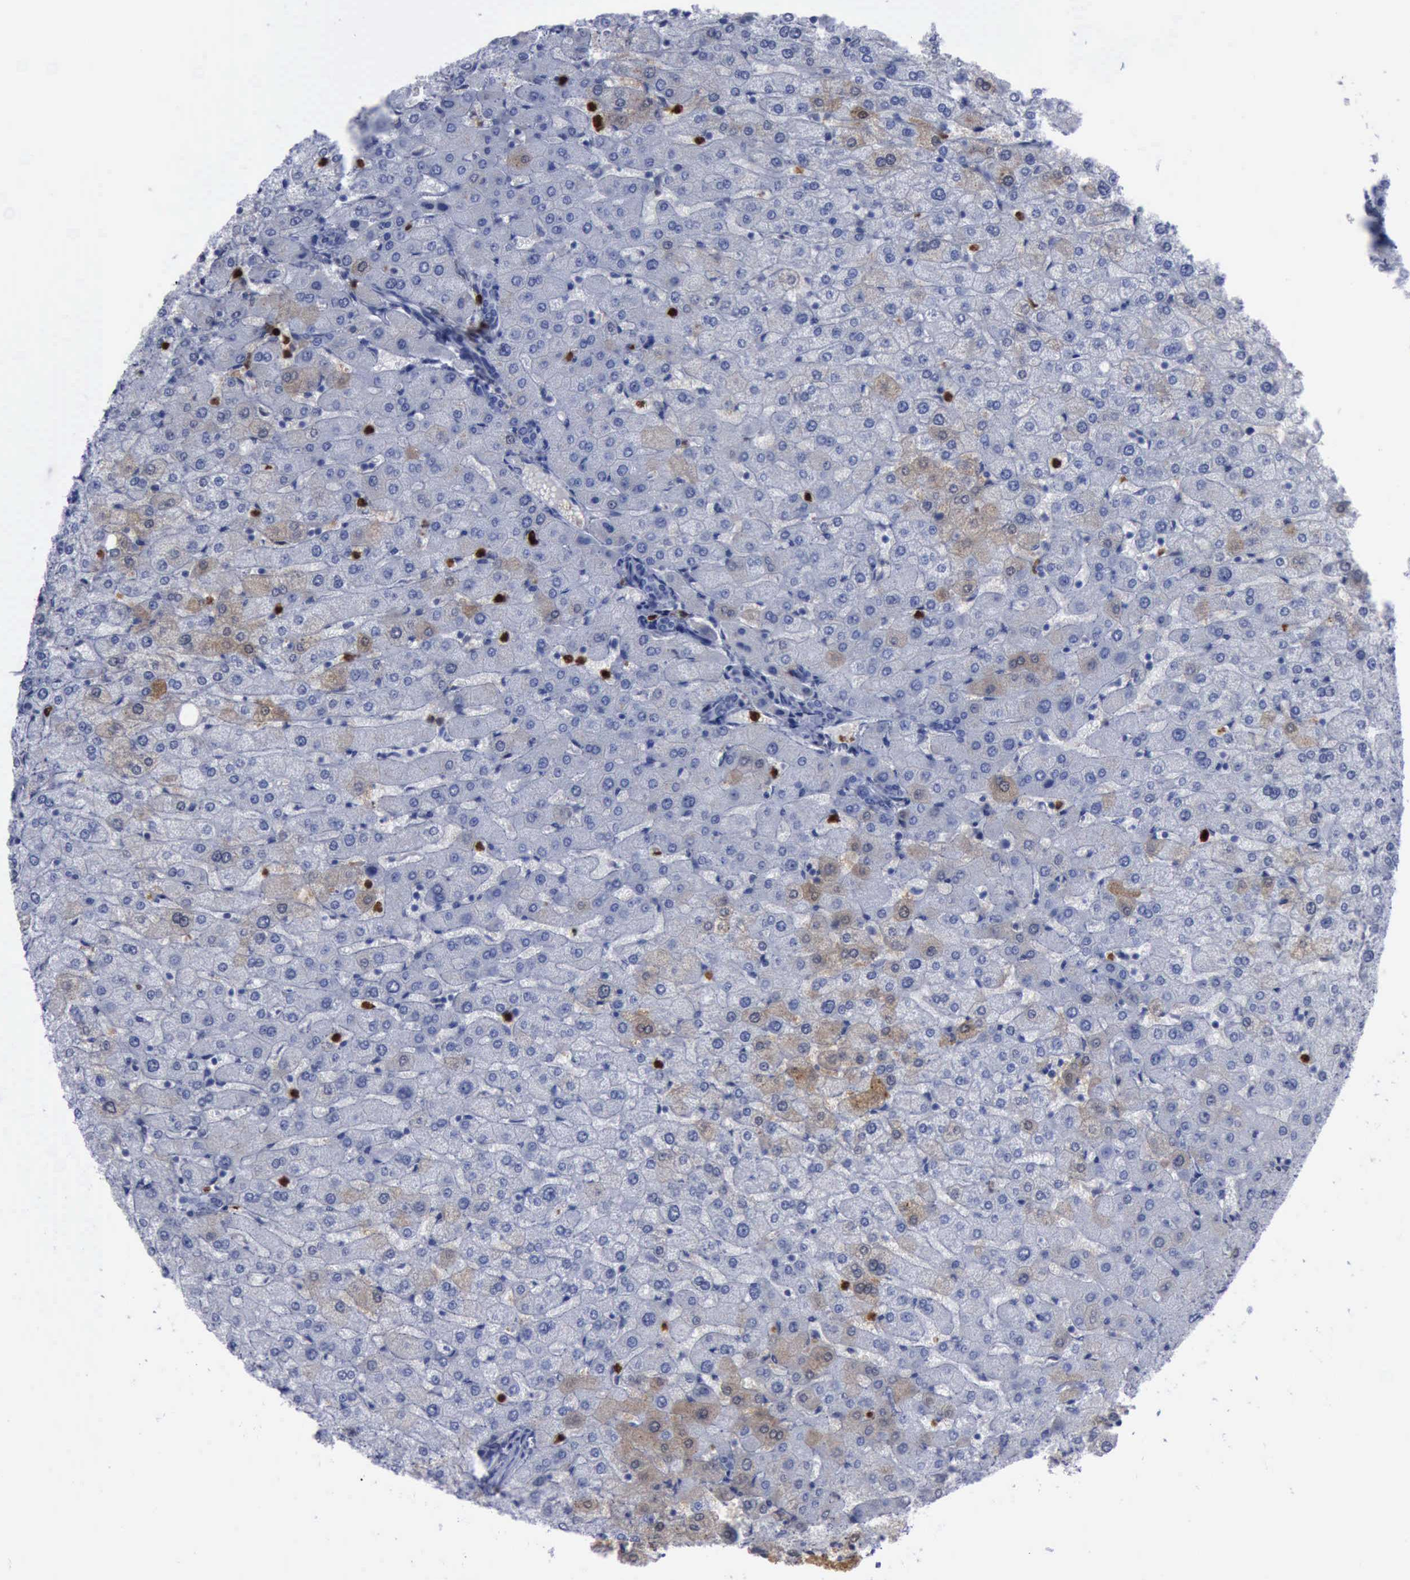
{"staining": {"intensity": "negative", "quantity": "none", "location": "none"}, "tissue": "liver", "cell_type": "Cholangiocytes", "image_type": "normal", "snomed": [{"axis": "morphology", "description": "Normal tissue, NOS"}, {"axis": "morphology", "description": "Fibrosis, NOS"}, {"axis": "topography", "description": "Liver"}], "caption": "The image demonstrates no significant expression in cholangiocytes of liver. Nuclei are stained in blue.", "gene": "CSTA", "patient": {"sex": "female", "age": 29}}